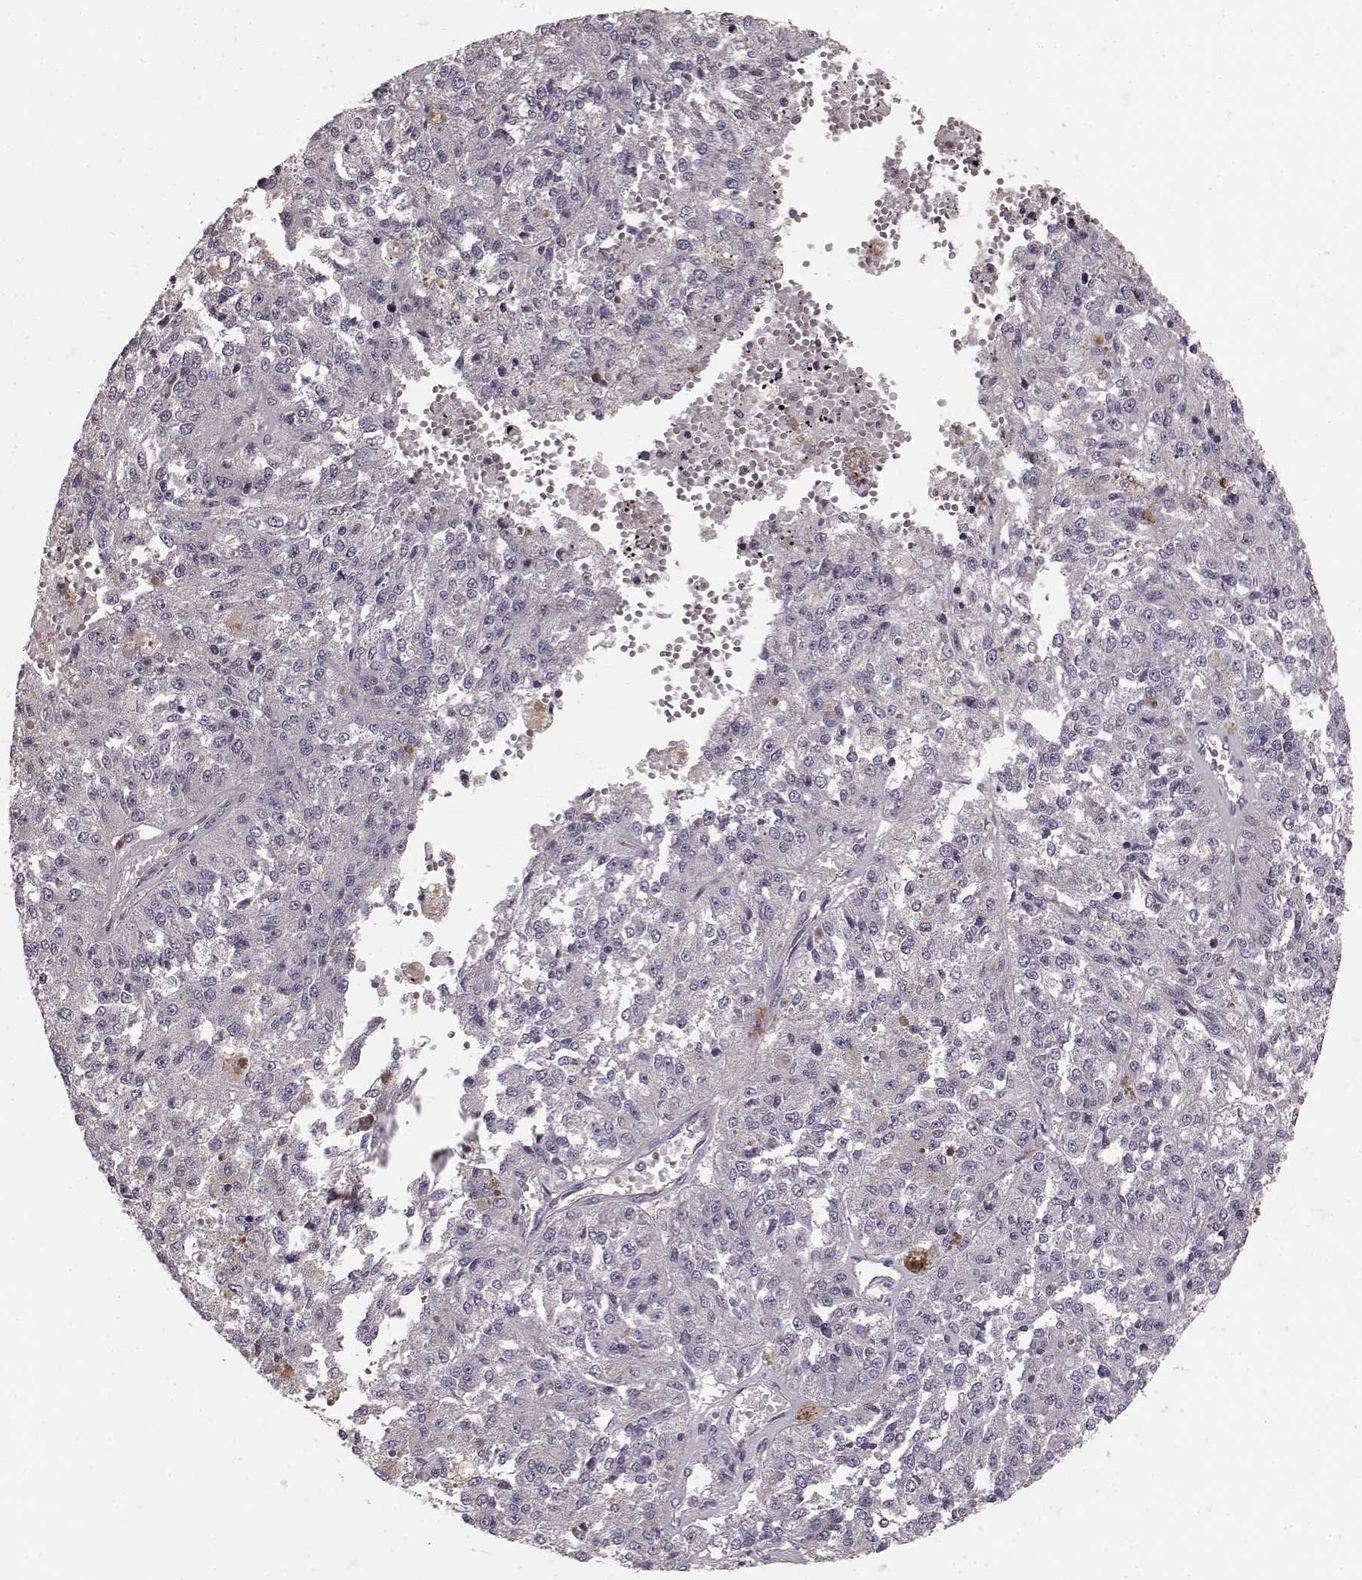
{"staining": {"intensity": "negative", "quantity": "none", "location": "none"}, "tissue": "melanoma", "cell_type": "Tumor cells", "image_type": "cancer", "snomed": [{"axis": "morphology", "description": "Malignant melanoma, Metastatic site"}, {"axis": "topography", "description": "Lymph node"}], "caption": "An image of human melanoma is negative for staining in tumor cells. The staining was performed using DAB (3,3'-diaminobenzidine) to visualize the protein expression in brown, while the nuclei were stained in blue with hematoxylin (Magnification: 20x).", "gene": "SLC22A18", "patient": {"sex": "female", "age": 64}}